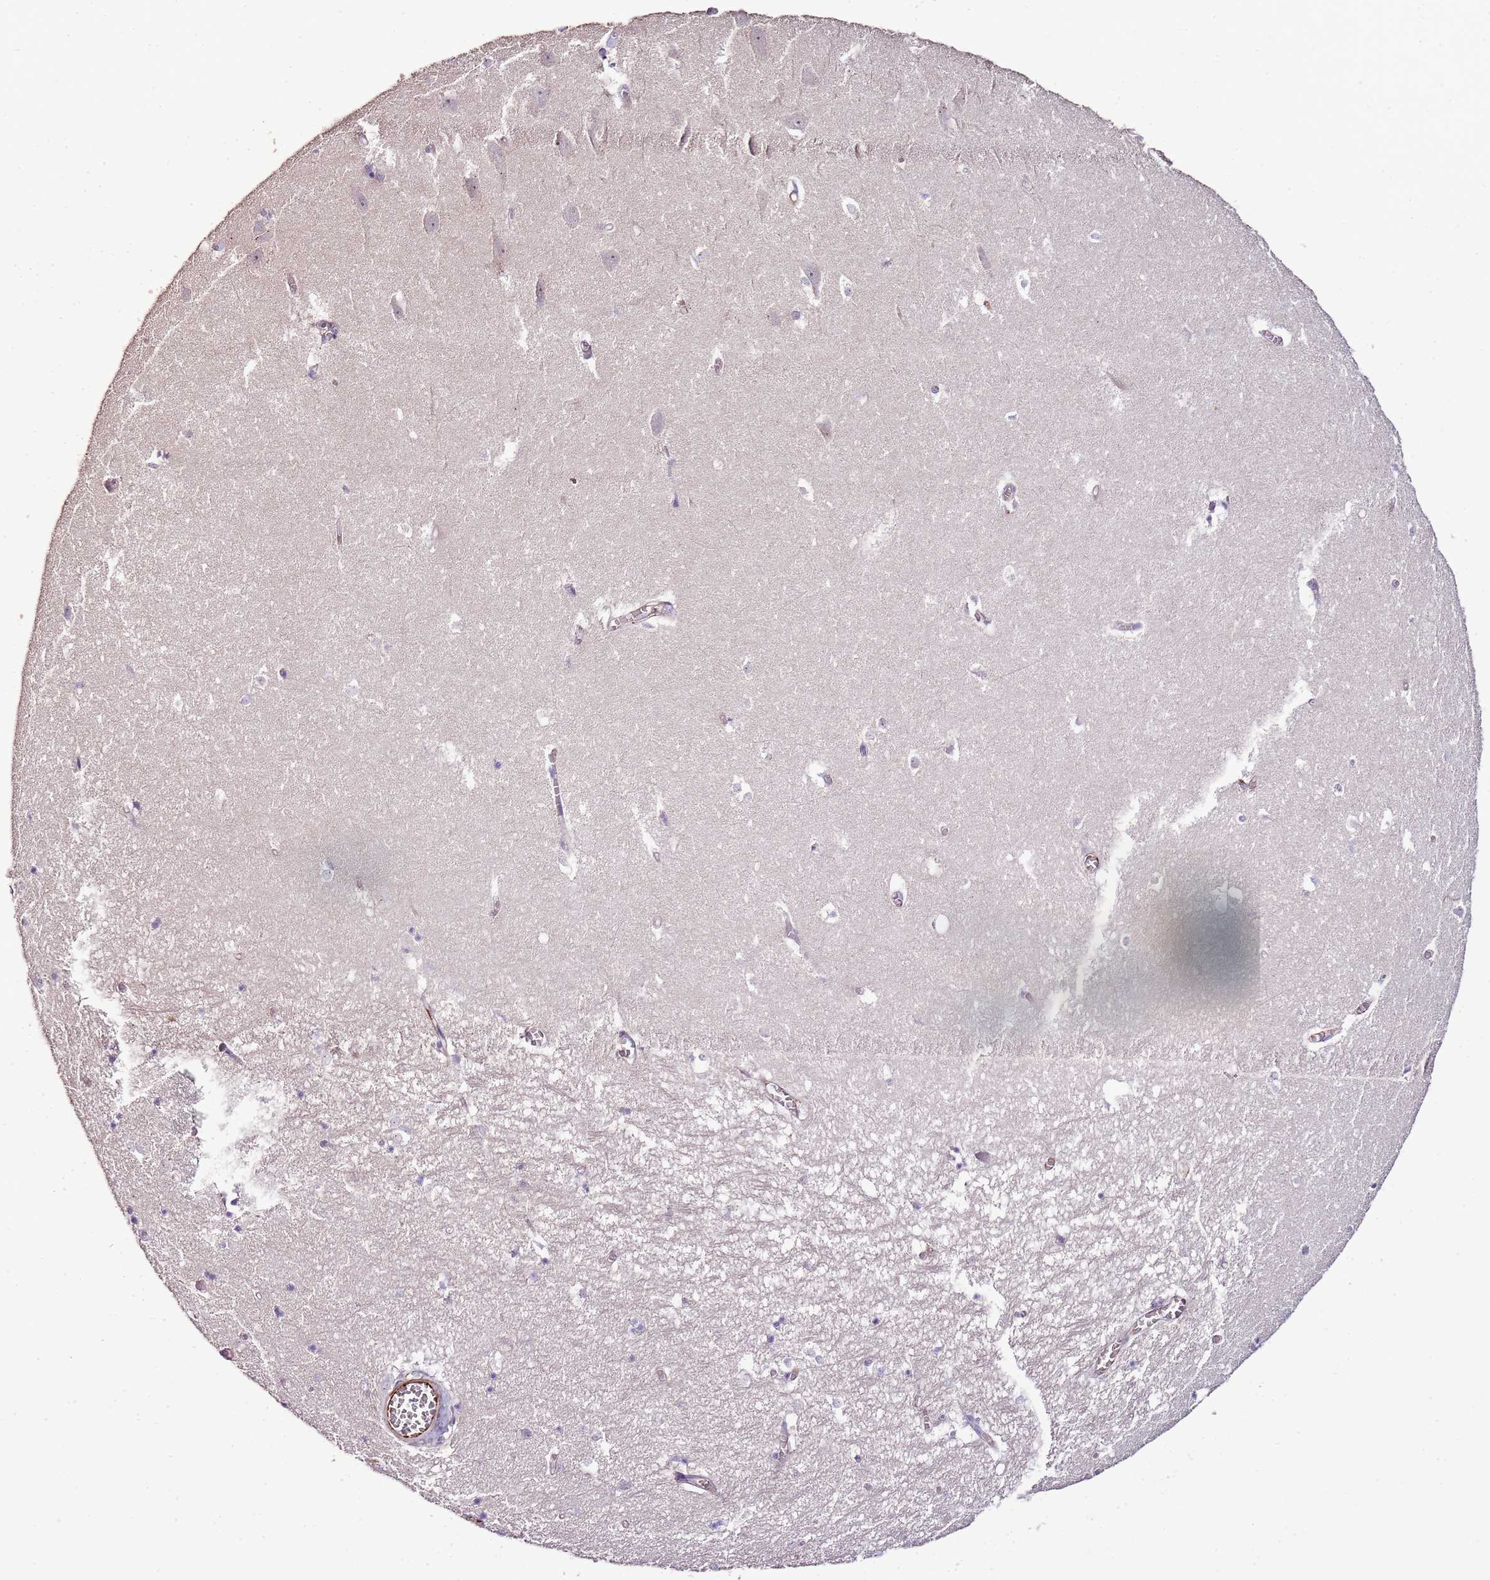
{"staining": {"intensity": "negative", "quantity": "none", "location": "none"}, "tissue": "hippocampus", "cell_type": "Glial cells", "image_type": "normal", "snomed": [{"axis": "morphology", "description": "Normal tissue, NOS"}, {"axis": "topography", "description": "Hippocampus"}], "caption": "This is an immunohistochemistry (IHC) histopathology image of unremarkable hippocampus. There is no expression in glial cells.", "gene": "ZNF786", "patient": {"sex": "female", "age": 64}}